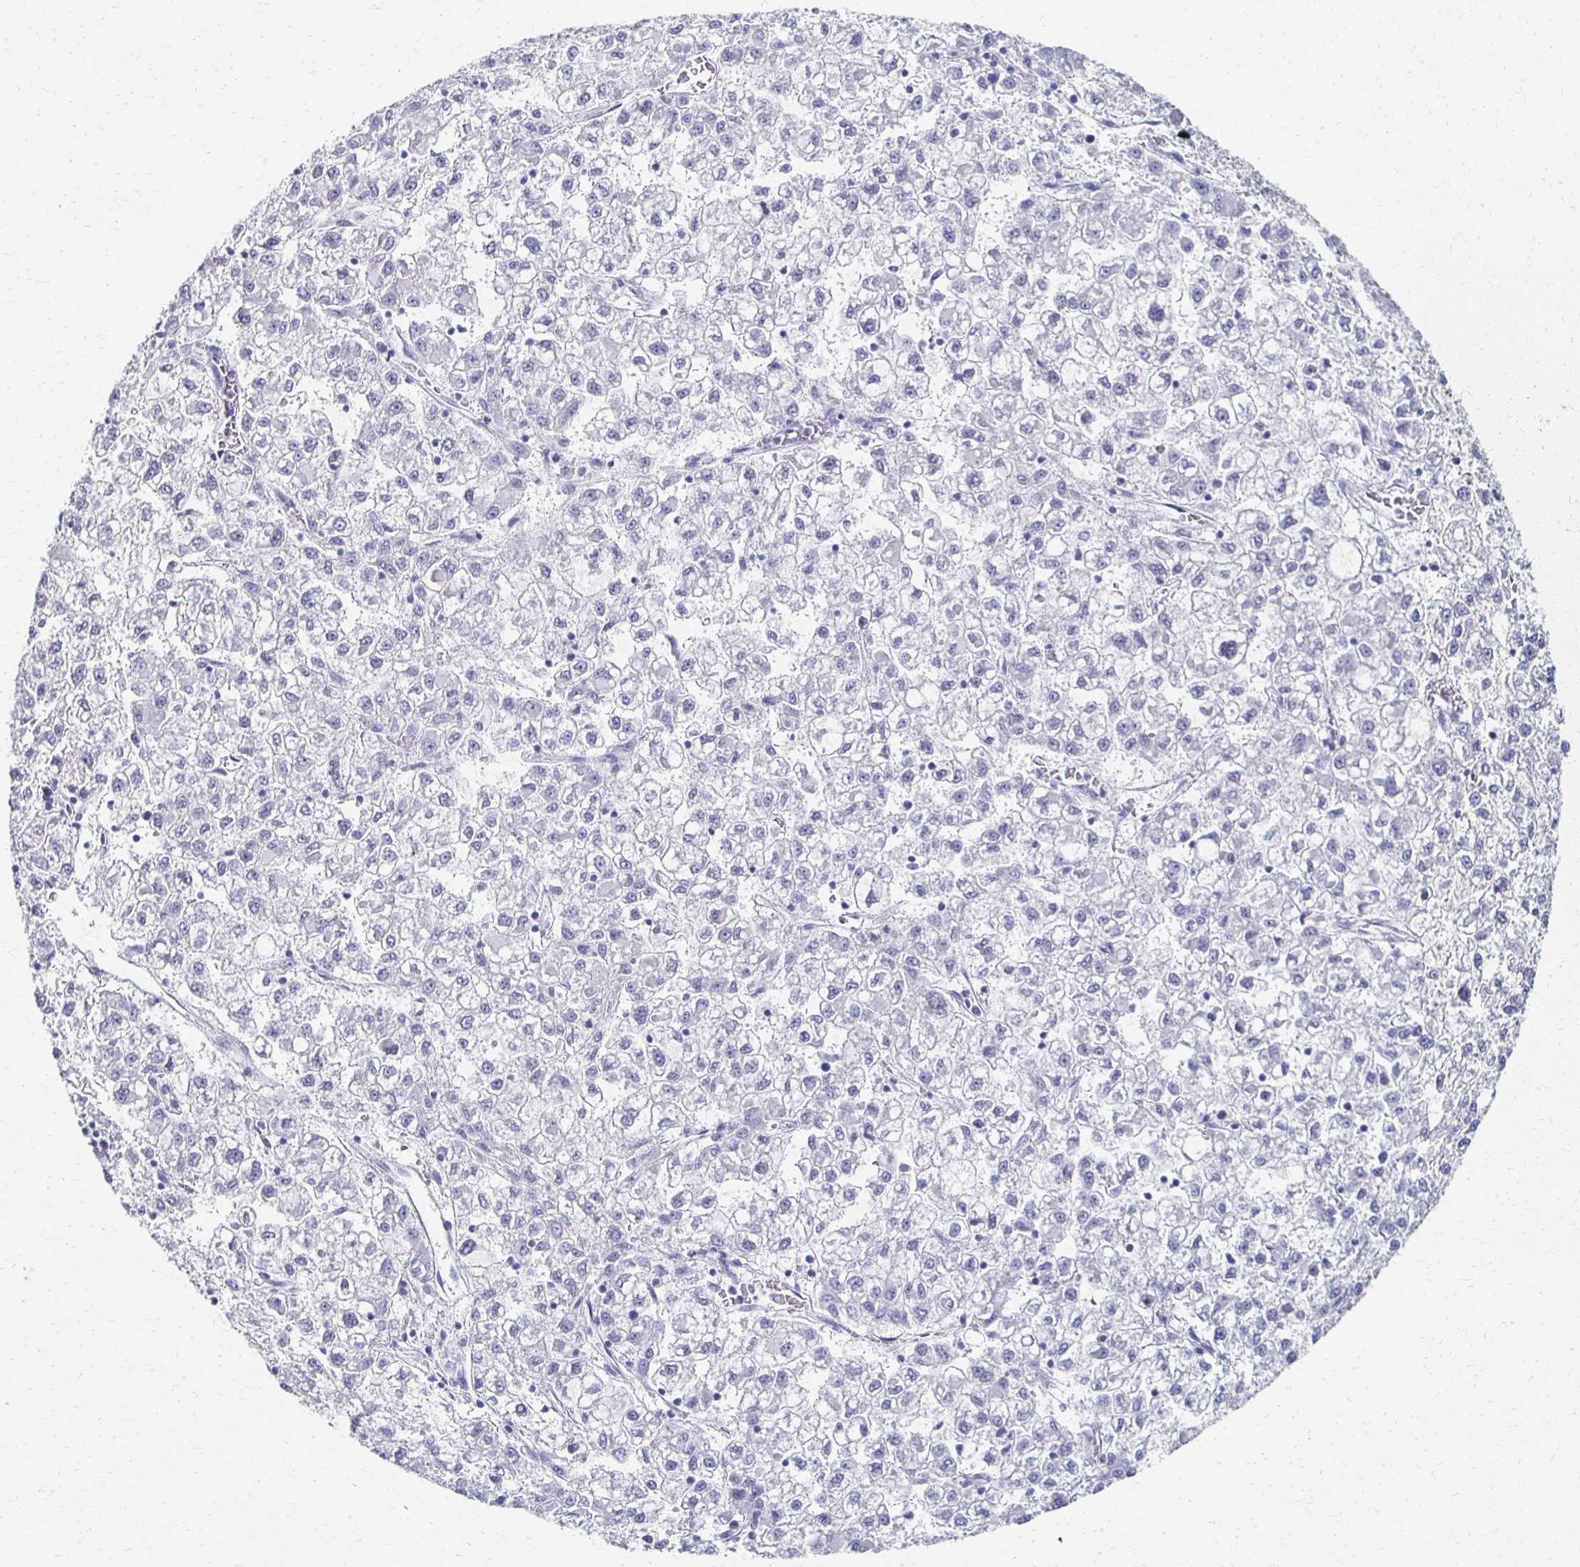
{"staining": {"intensity": "negative", "quantity": "none", "location": "none"}, "tissue": "liver cancer", "cell_type": "Tumor cells", "image_type": "cancer", "snomed": [{"axis": "morphology", "description": "Carcinoma, Hepatocellular, NOS"}, {"axis": "topography", "description": "Liver"}], "caption": "The immunohistochemistry image has no significant expression in tumor cells of liver cancer tissue.", "gene": "CXCR2", "patient": {"sex": "male", "age": 40}}